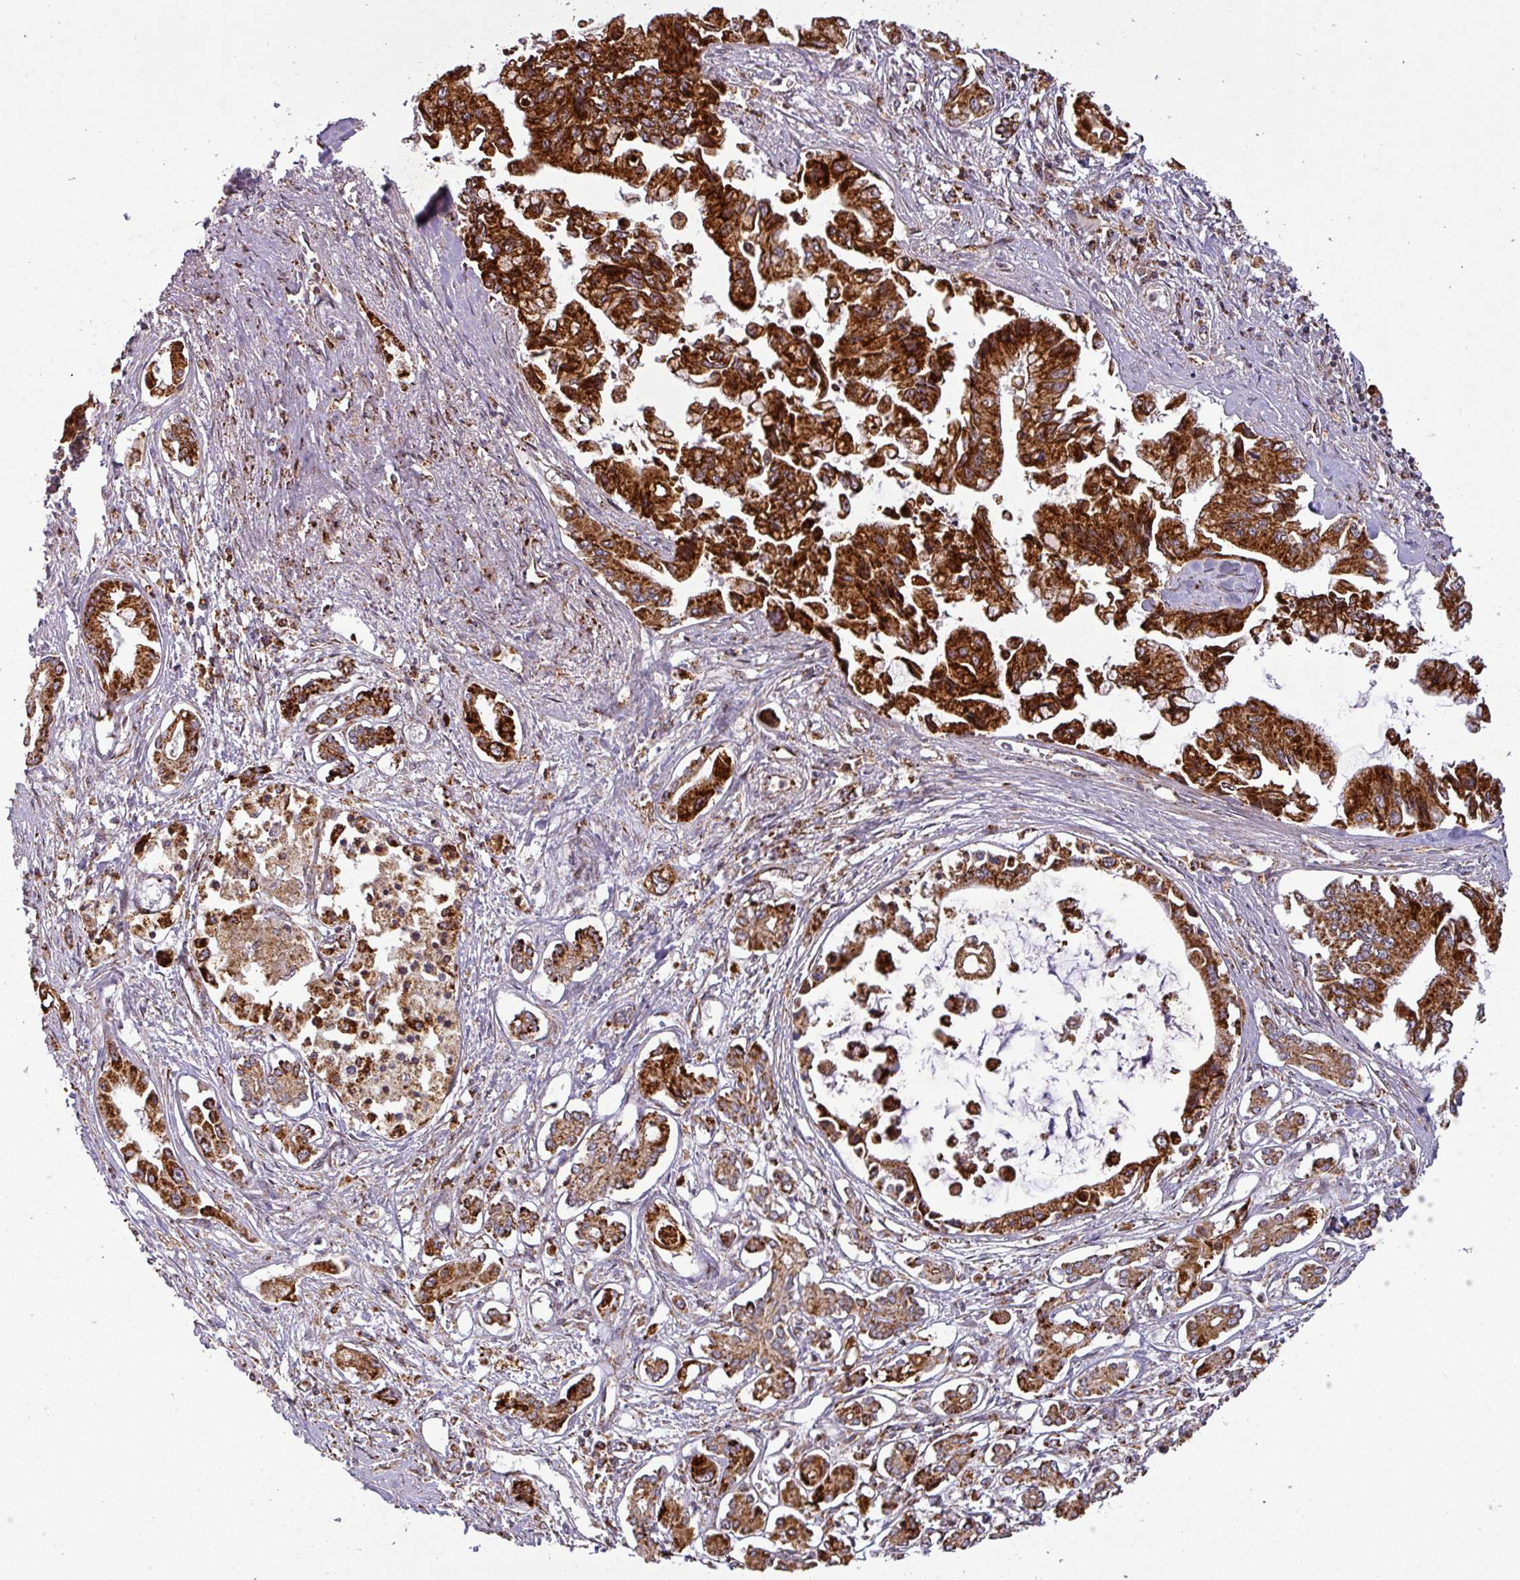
{"staining": {"intensity": "strong", "quantity": ">75%", "location": "cytoplasmic/membranous"}, "tissue": "pancreatic cancer", "cell_type": "Tumor cells", "image_type": "cancer", "snomed": [{"axis": "morphology", "description": "Adenocarcinoma, NOS"}, {"axis": "topography", "description": "Pancreas"}], "caption": "Strong cytoplasmic/membranous protein positivity is present in approximately >75% of tumor cells in pancreatic adenocarcinoma.", "gene": "GPD2", "patient": {"sex": "male", "age": 84}}